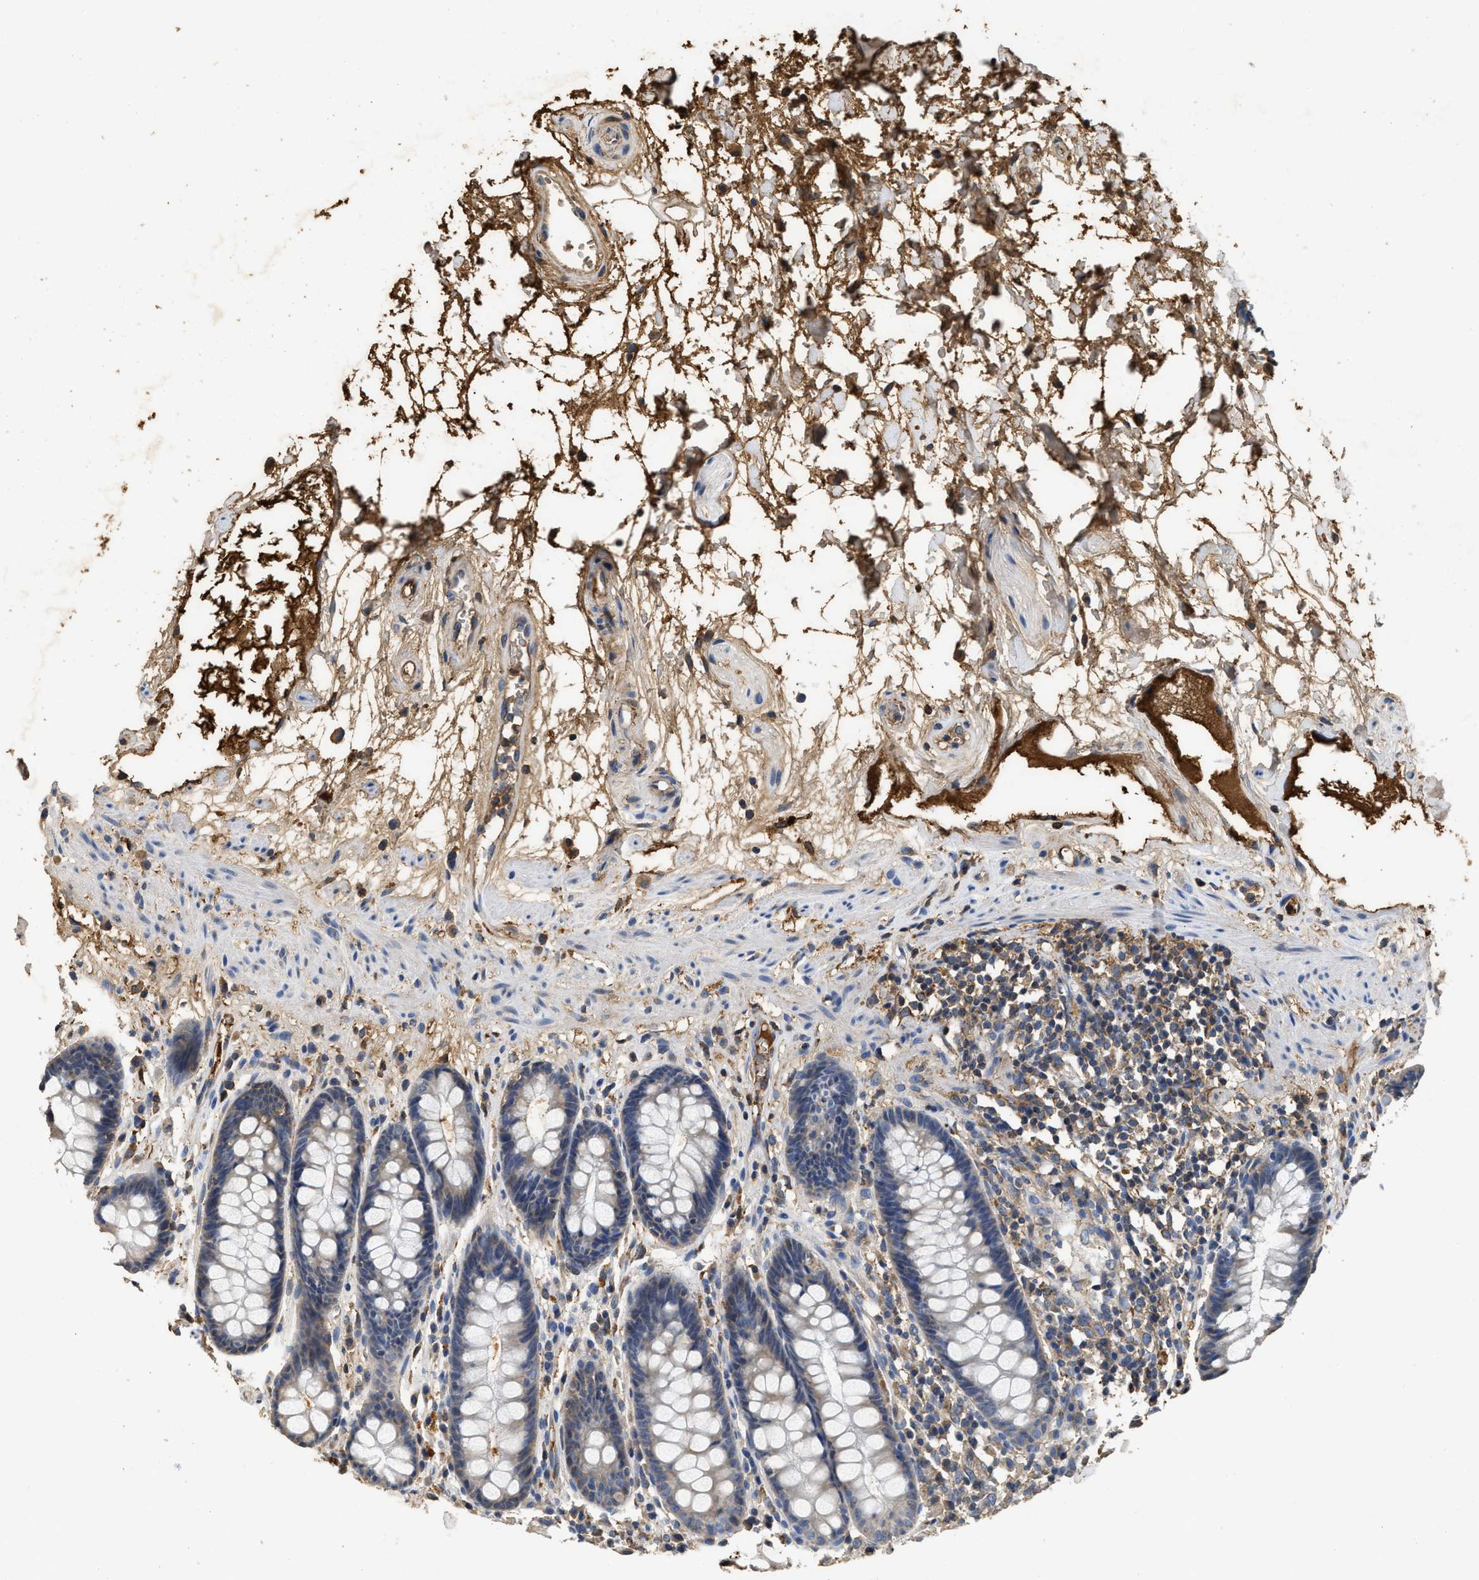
{"staining": {"intensity": "weak", "quantity": "<25%", "location": "cytoplasmic/membranous"}, "tissue": "rectum", "cell_type": "Glandular cells", "image_type": "normal", "snomed": [{"axis": "morphology", "description": "Normal tissue, NOS"}, {"axis": "topography", "description": "Rectum"}], "caption": "High power microscopy micrograph of an immunohistochemistry histopathology image of normal rectum, revealing no significant positivity in glandular cells. The staining was performed using DAB to visualize the protein expression in brown, while the nuclei were stained in blue with hematoxylin (Magnification: 20x).", "gene": "C3", "patient": {"sex": "male", "age": 64}}